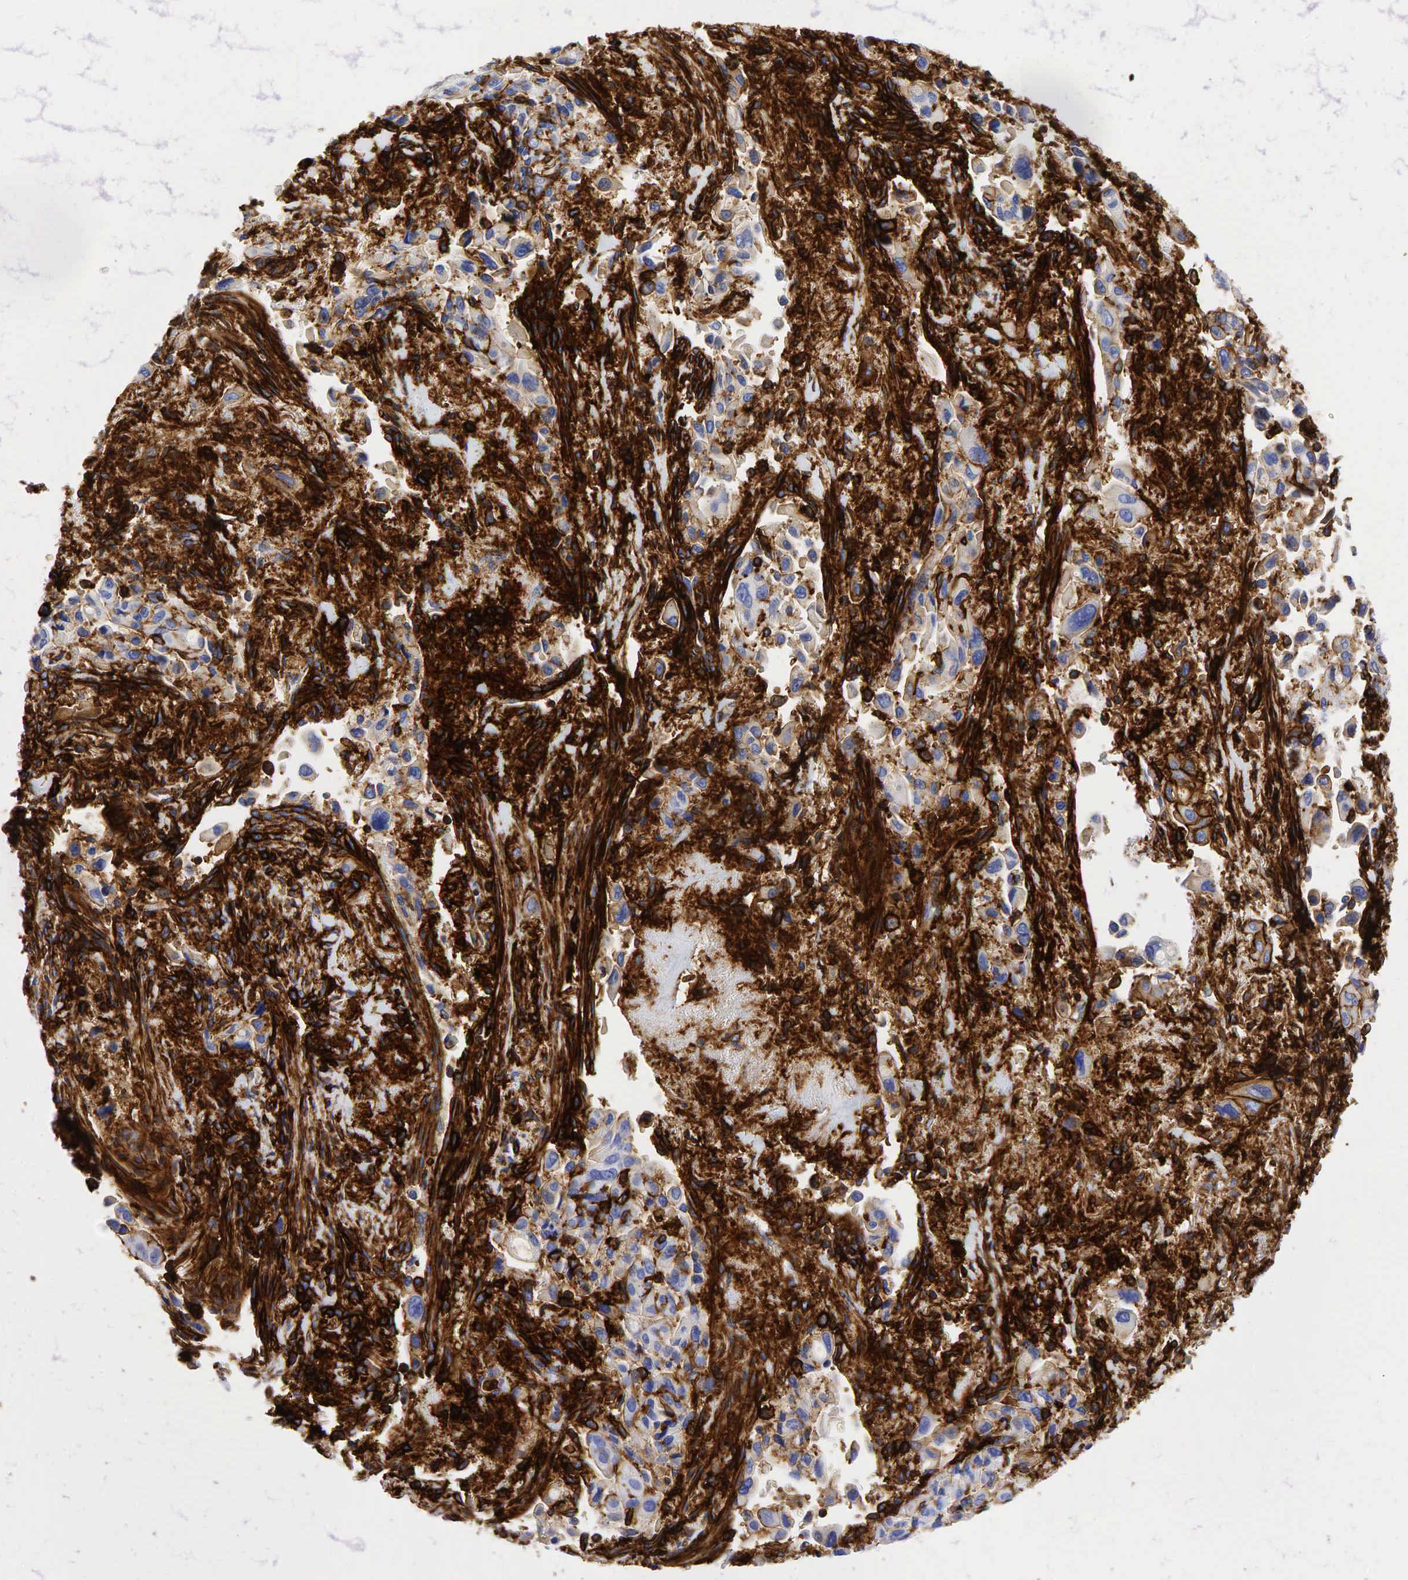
{"staining": {"intensity": "weak", "quantity": "25%-75%", "location": "cytoplasmic/membranous"}, "tissue": "lung cancer", "cell_type": "Tumor cells", "image_type": "cancer", "snomed": [{"axis": "morphology", "description": "Adenocarcinoma, NOS"}, {"axis": "topography", "description": "Lung"}], "caption": "This is a micrograph of immunohistochemistry (IHC) staining of lung adenocarcinoma, which shows weak expression in the cytoplasmic/membranous of tumor cells.", "gene": "CD44", "patient": {"sex": "male", "age": 68}}